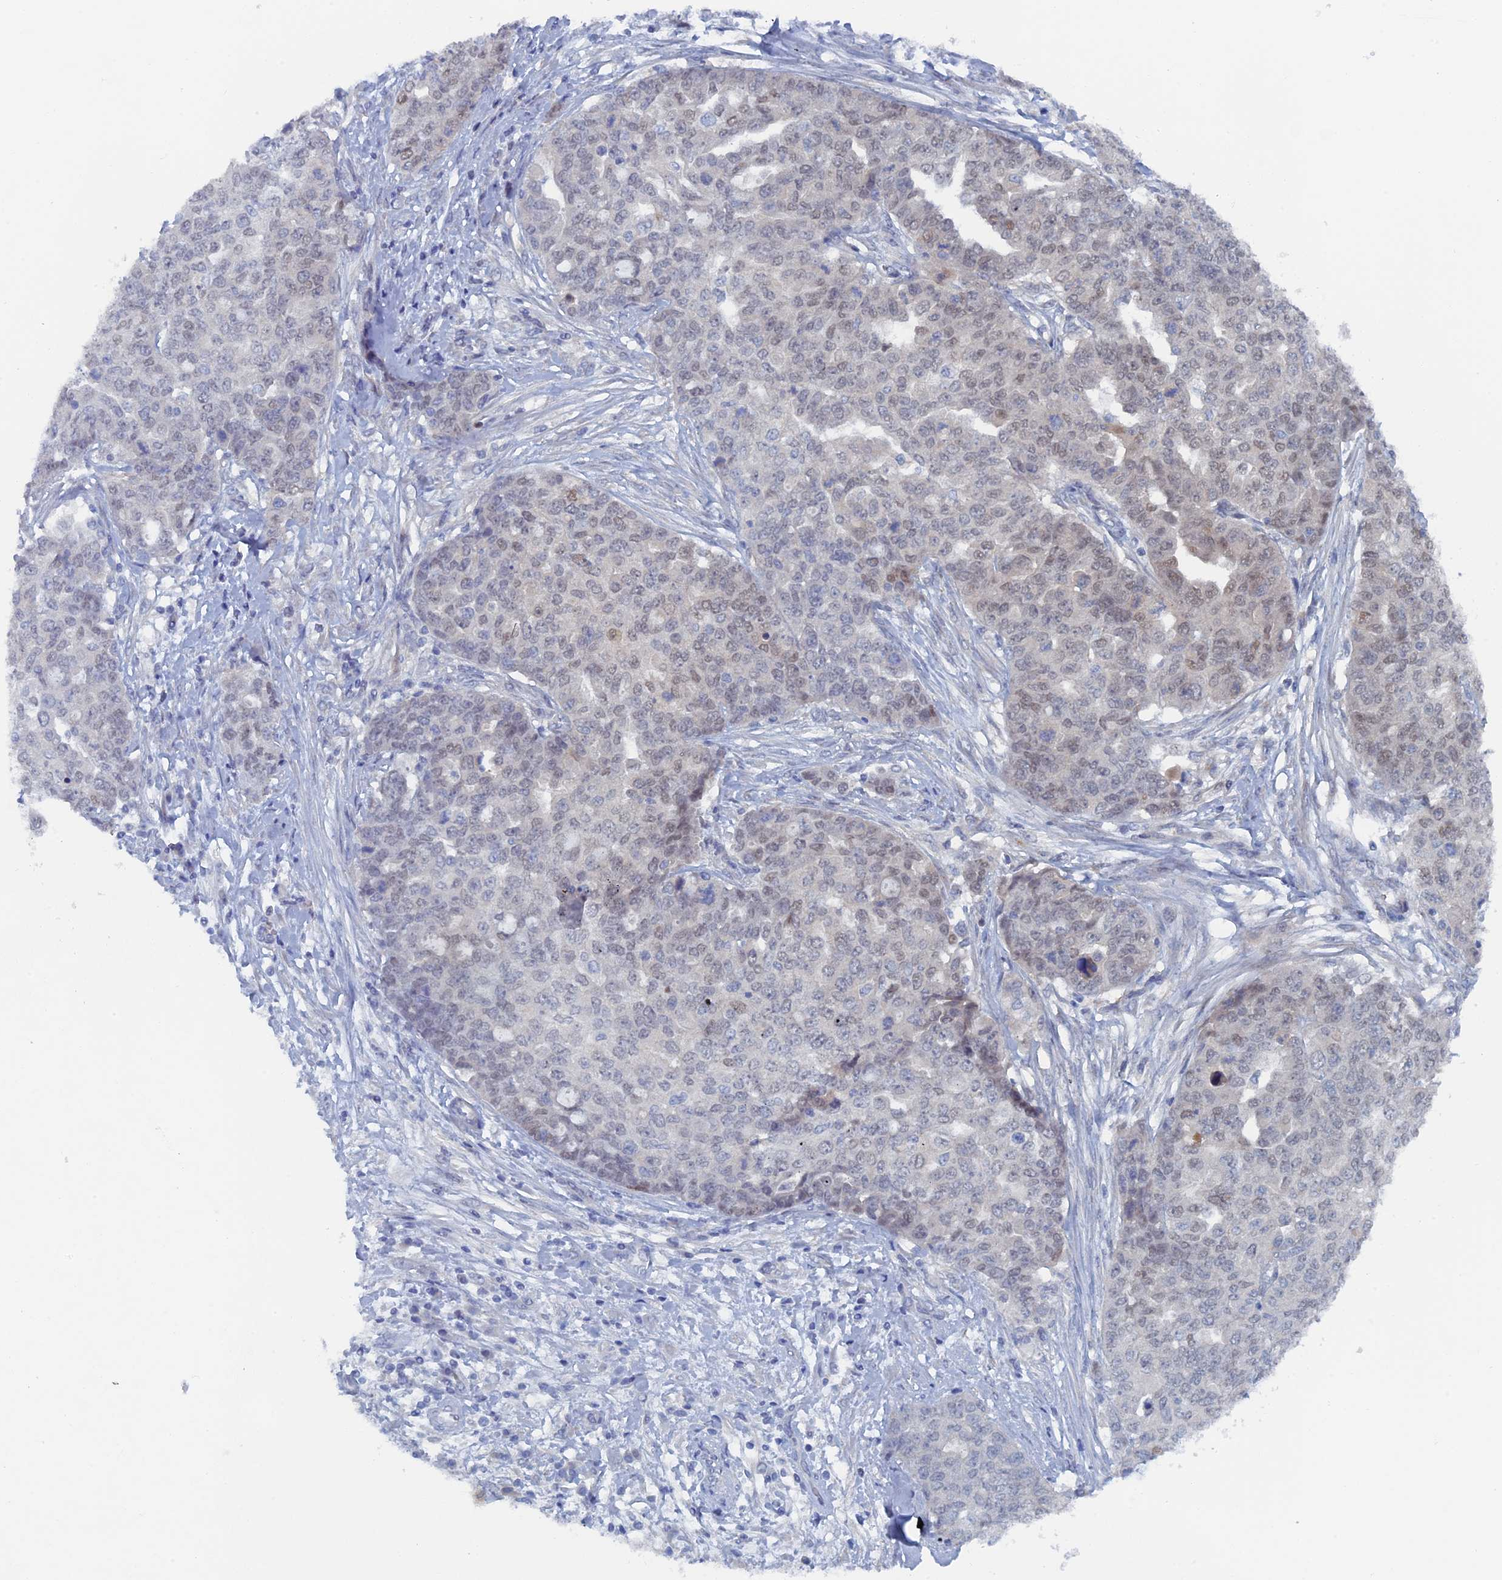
{"staining": {"intensity": "moderate", "quantity": "<25%", "location": "nuclear"}, "tissue": "ovarian cancer", "cell_type": "Tumor cells", "image_type": "cancer", "snomed": [{"axis": "morphology", "description": "Cystadenocarcinoma, serous, NOS"}, {"axis": "topography", "description": "Soft tissue"}, {"axis": "topography", "description": "Ovary"}], "caption": "Ovarian cancer stained with immunohistochemistry (IHC) displays moderate nuclear positivity in about <25% of tumor cells. (DAB (3,3'-diaminobenzidine) IHC with brightfield microscopy, high magnification).", "gene": "ELOVL6", "patient": {"sex": "female", "age": 57}}